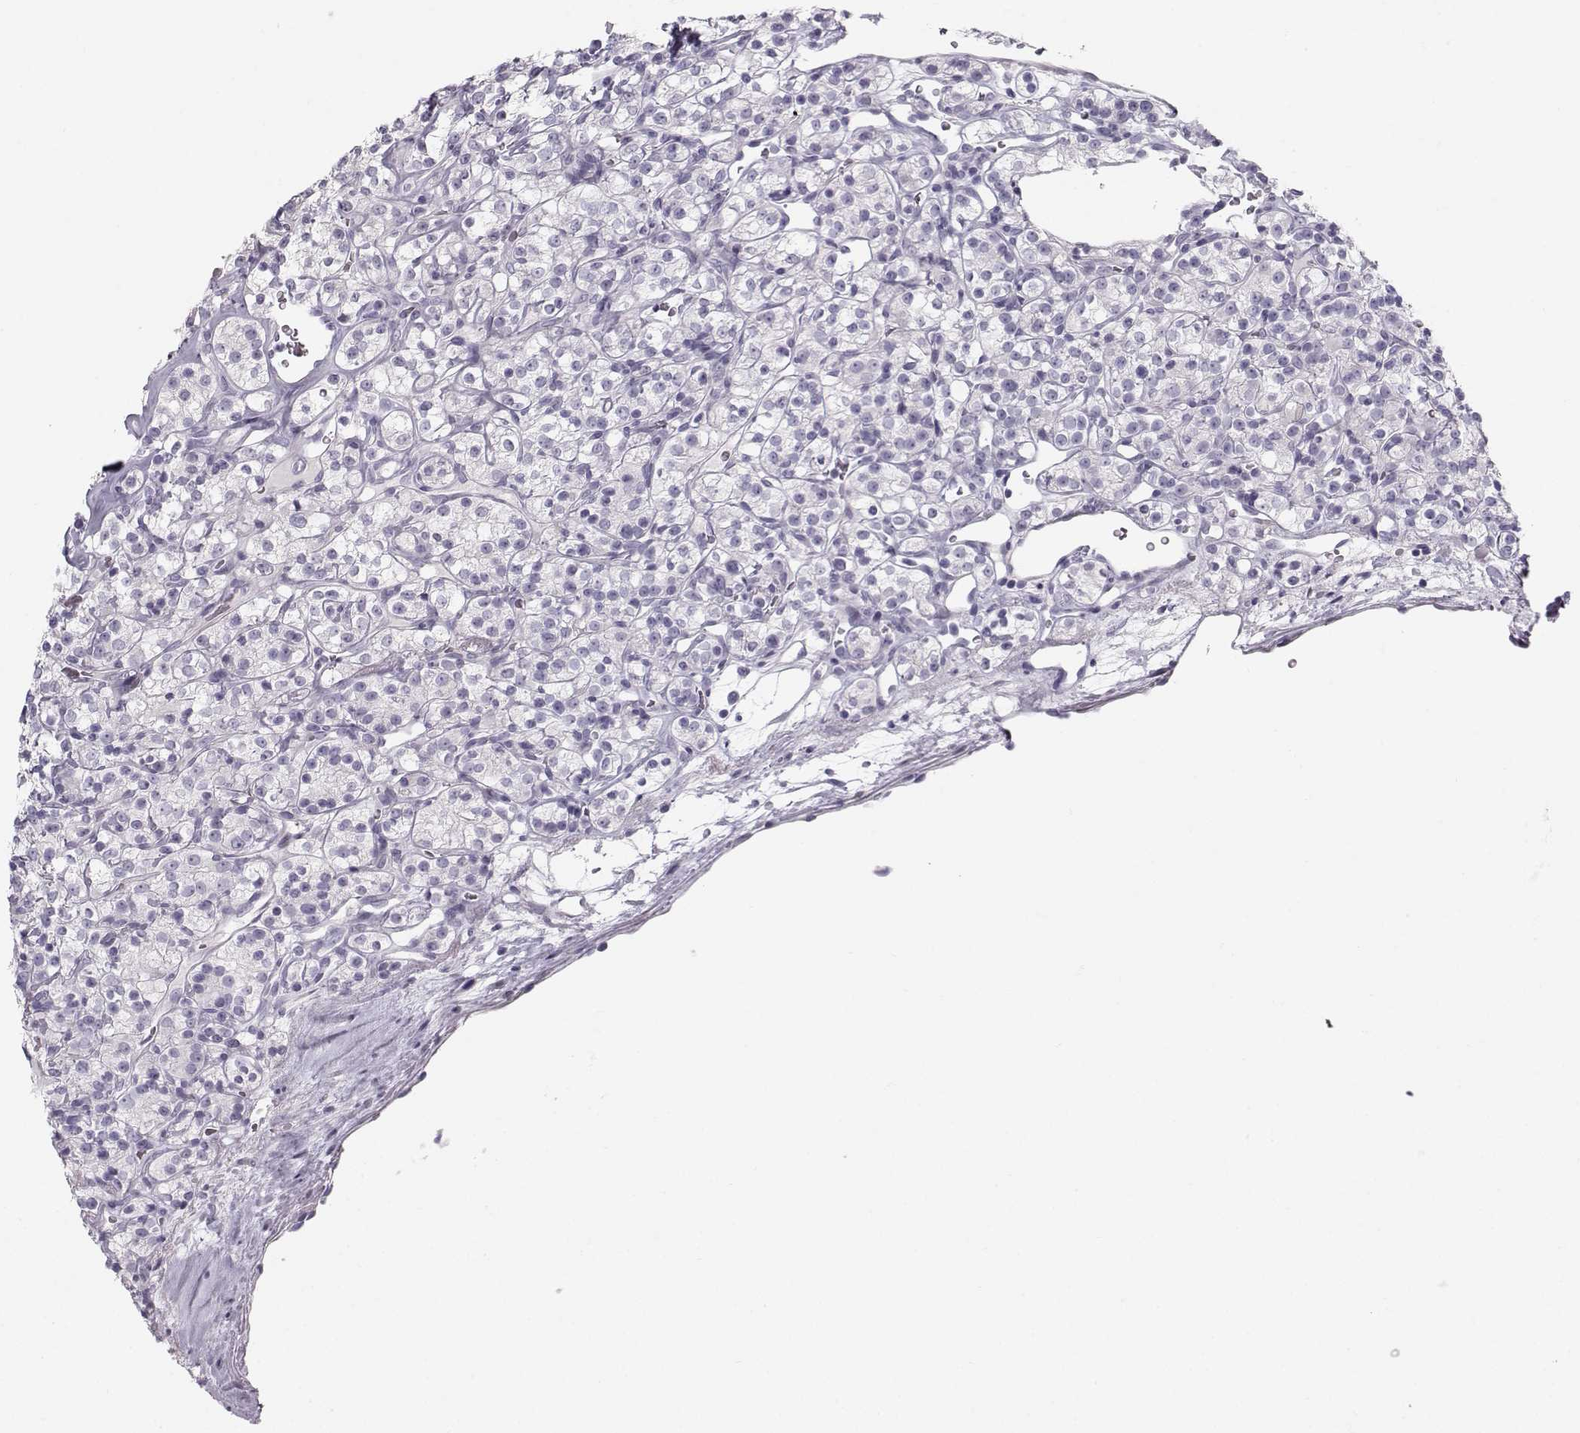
{"staining": {"intensity": "negative", "quantity": "none", "location": "none"}, "tissue": "renal cancer", "cell_type": "Tumor cells", "image_type": "cancer", "snomed": [{"axis": "morphology", "description": "Adenocarcinoma, NOS"}, {"axis": "topography", "description": "Kidney"}], "caption": "Immunohistochemical staining of human adenocarcinoma (renal) demonstrates no significant positivity in tumor cells.", "gene": "CASR", "patient": {"sex": "male", "age": 77}}